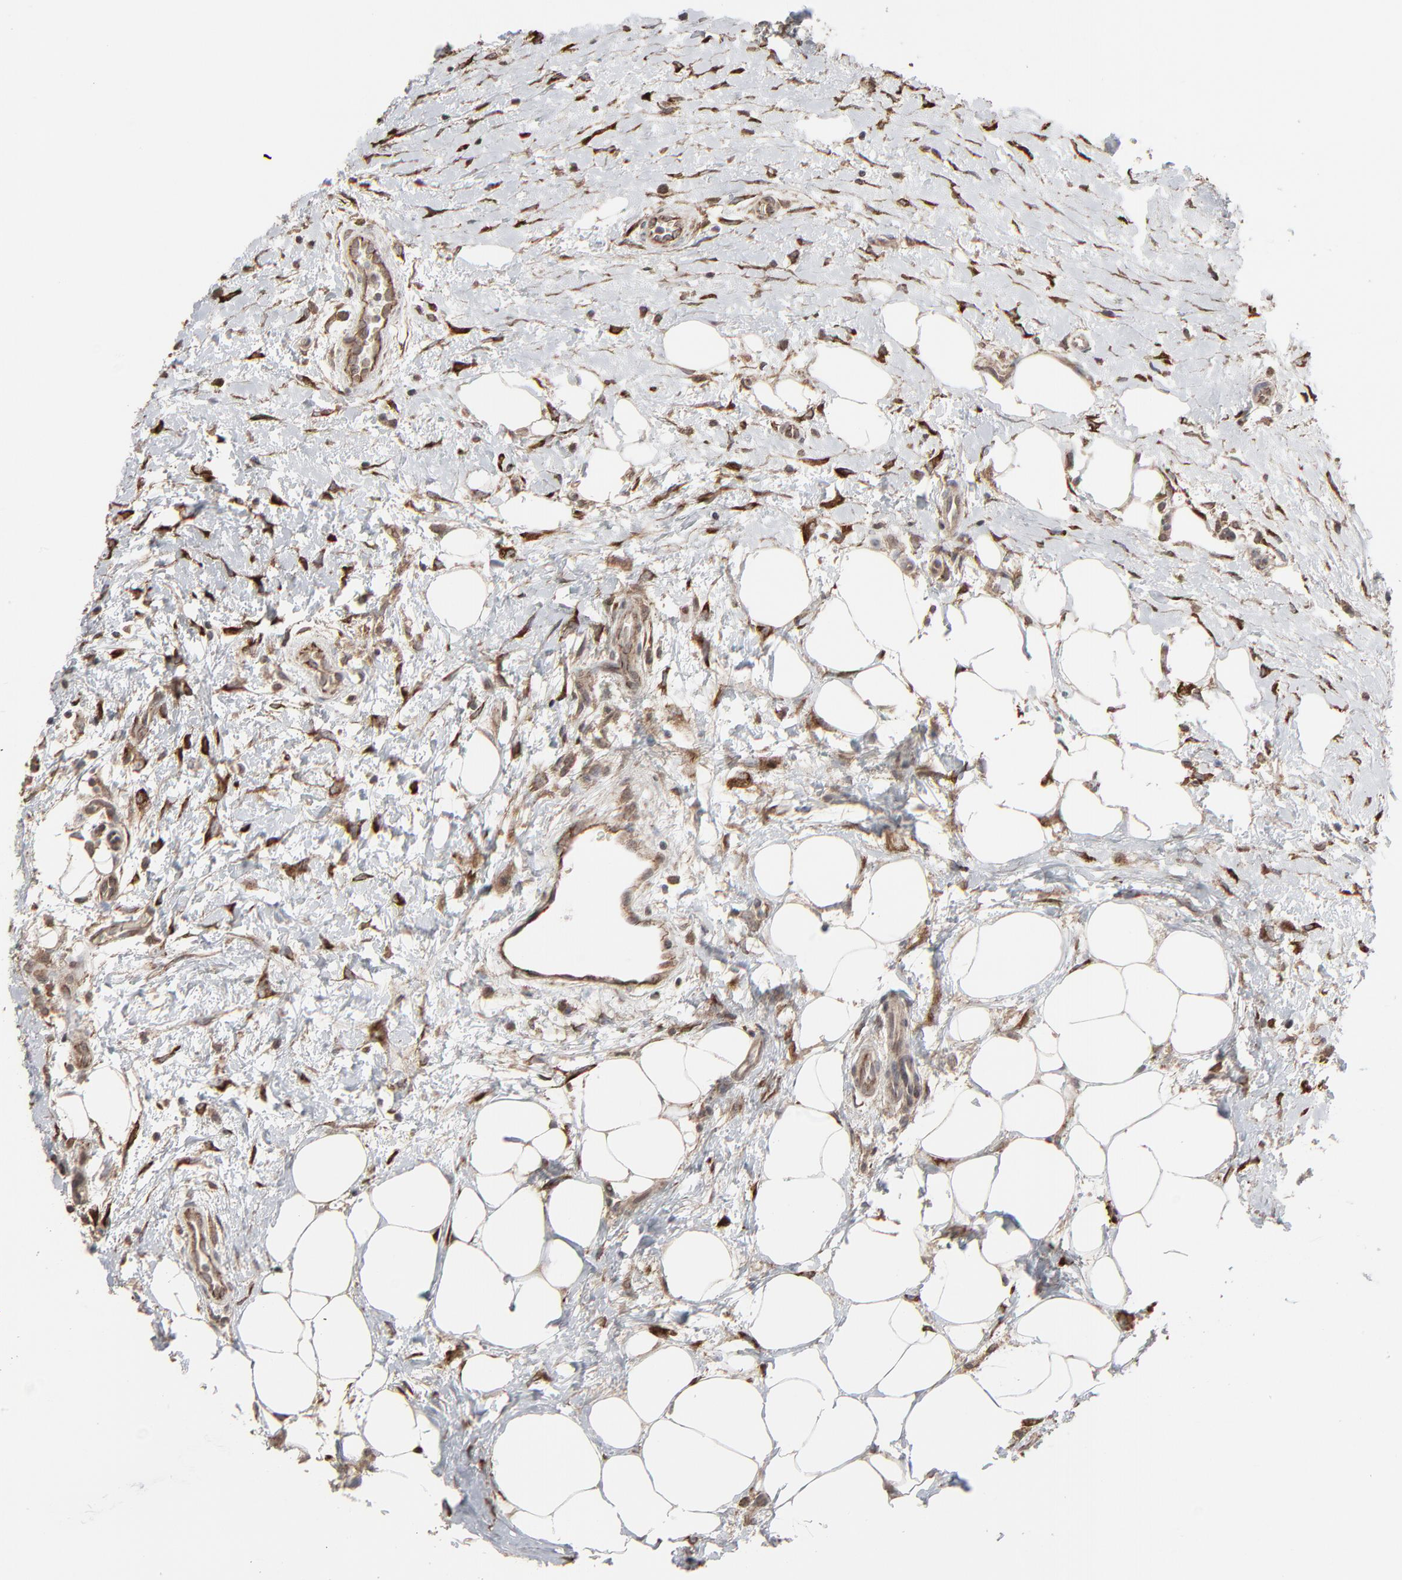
{"staining": {"intensity": "negative", "quantity": "none", "location": "none"}, "tissue": "lymphoma", "cell_type": "Tumor cells", "image_type": "cancer", "snomed": [{"axis": "morphology", "description": "Malignant lymphoma, non-Hodgkin's type, Low grade"}, {"axis": "topography", "description": "Lymph node"}], "caption": "Tumor cells are negative for protein expression in human malignant lymphoma, non-Hodgkin's type (low-grade).", "gene": "CTNND1", "patient": {"sex": "female", "age": 76}}